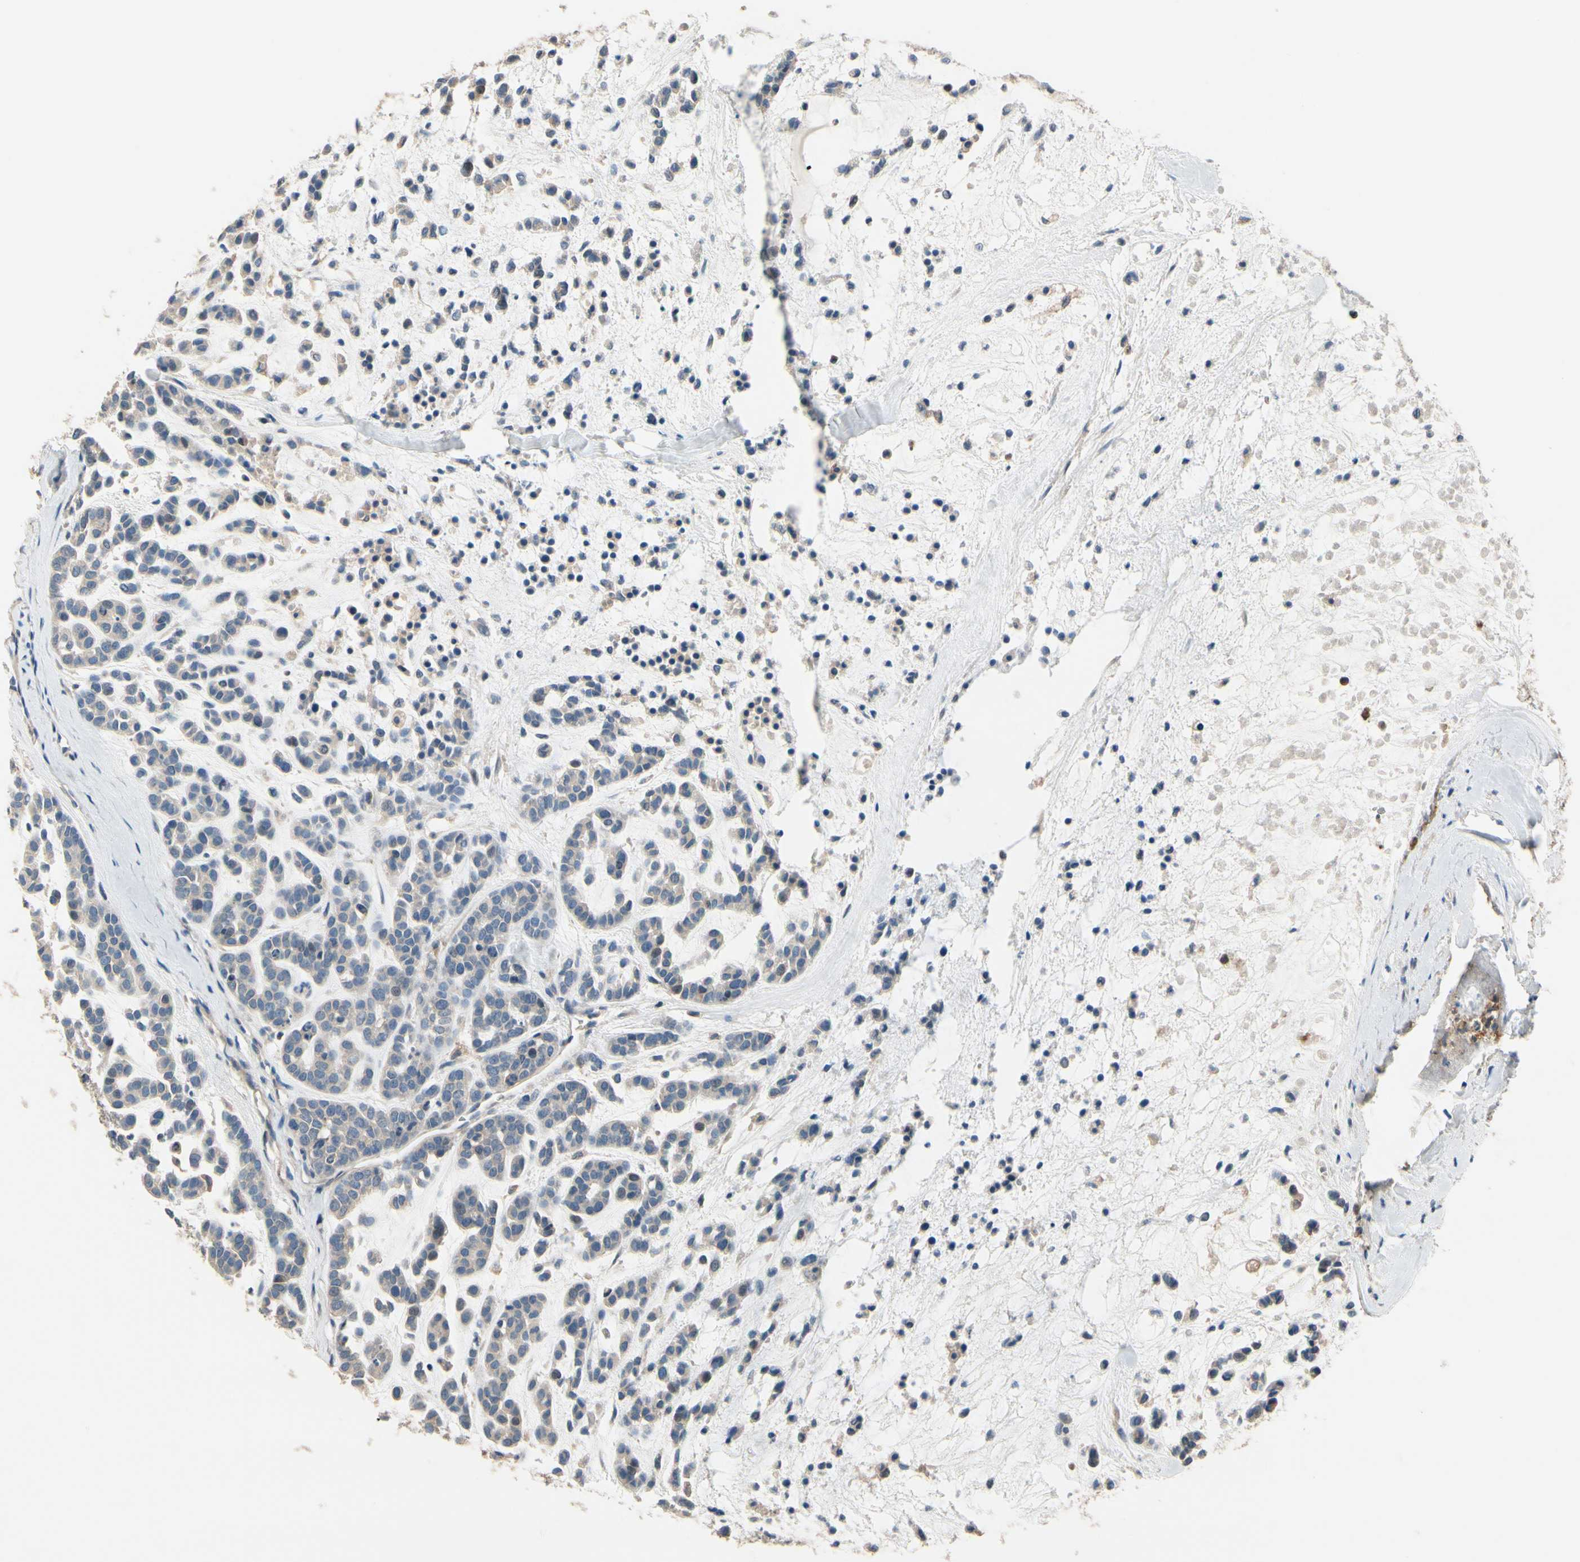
{"staining": {"intensity": "negative", "quantity": "none", "location": "none"}, "tissue": "head and neck cancer", "cell_type": "Tumor cells", "image_type": "cancer", "snomed": [{"axis": "morphology", "description": "Adenocarcinoma, NOS"}, {"axis": "morphology", "description": "Adenoma, NOS"}, {"axis": "topography", "description": "Head-Neck"}], "caption": "Tumor cells are negative for brown protein staining in head and neck adenocarcinoma.", "gene": "SIGLEC5", "patient": {"sex": "female", "age": 55}}